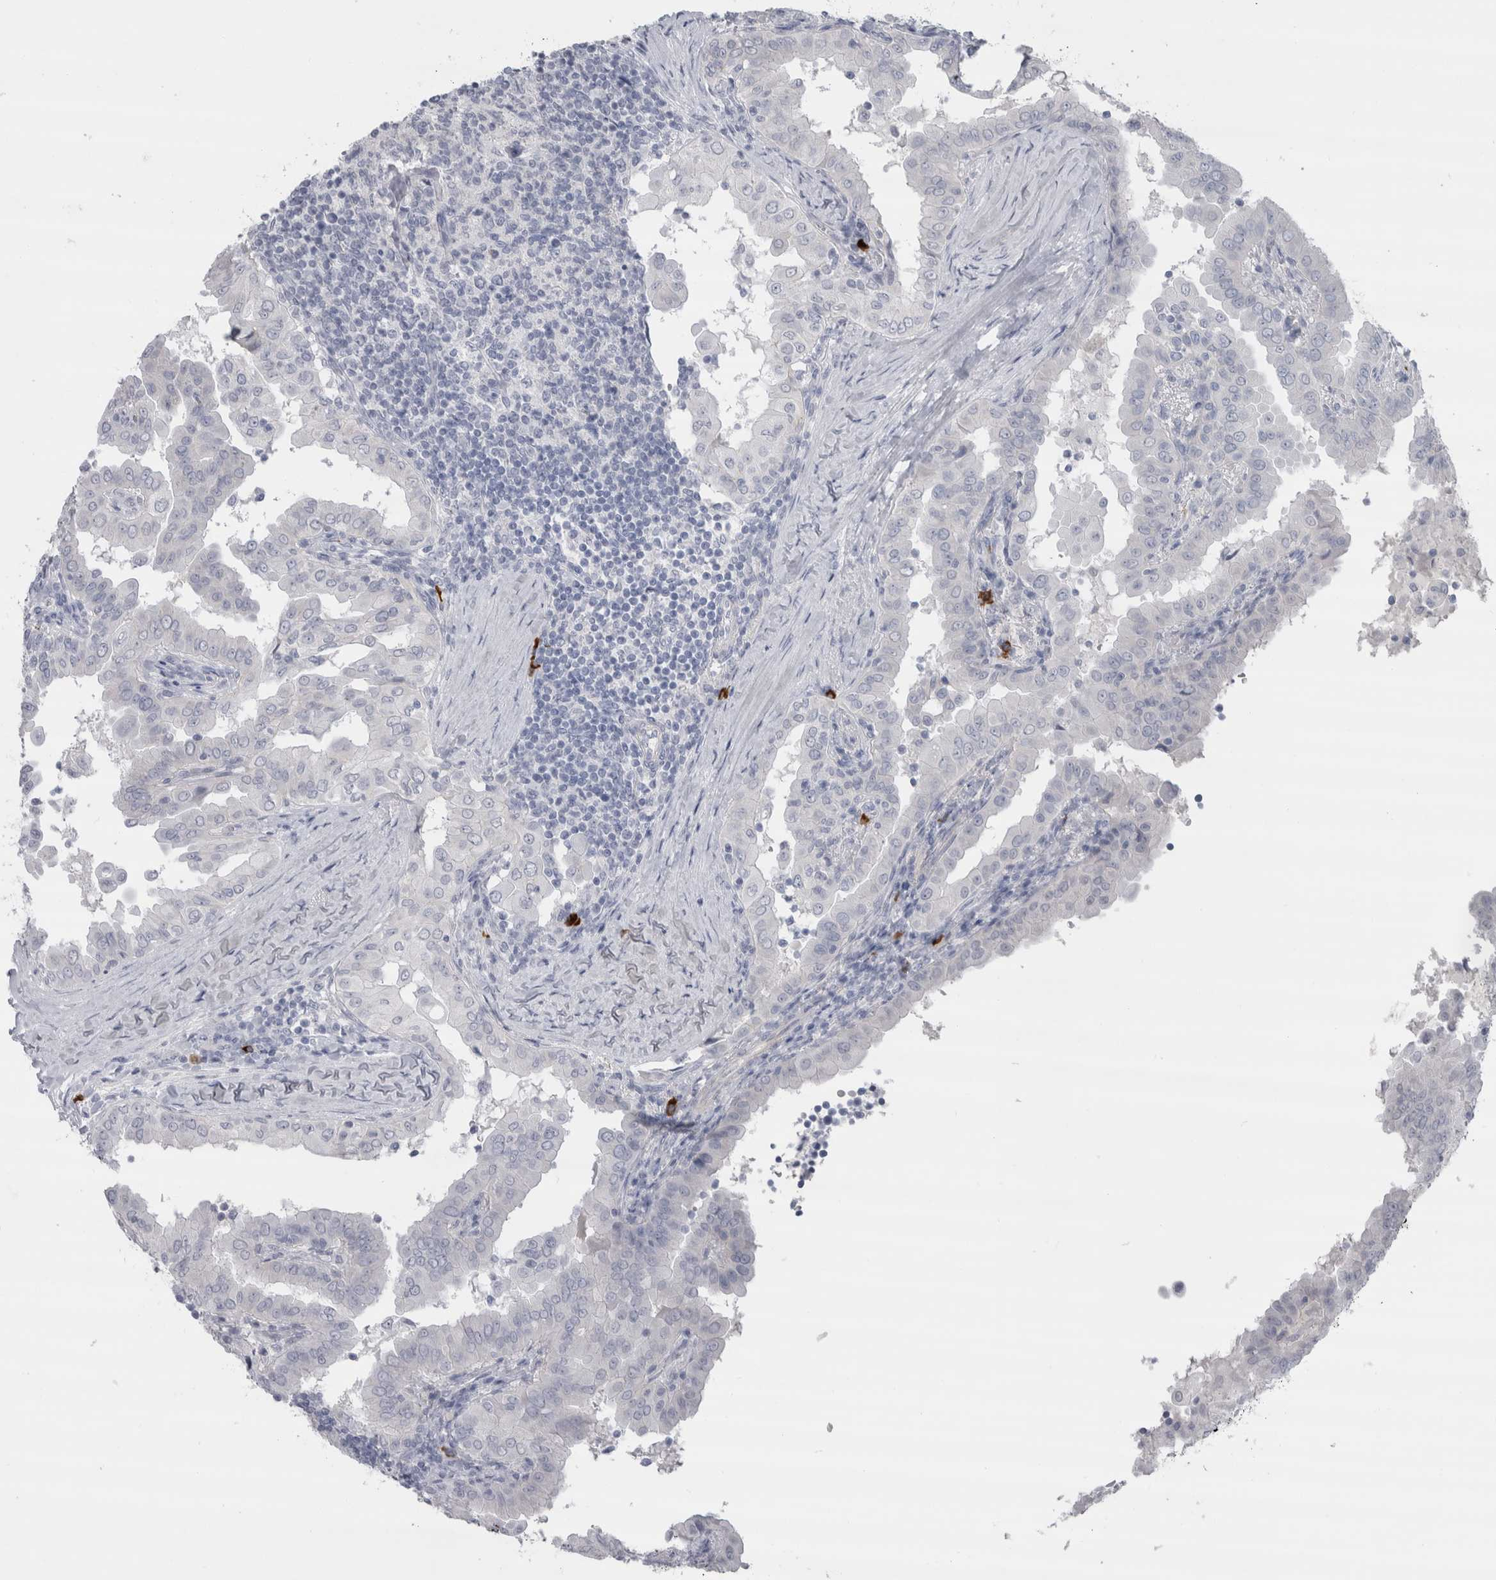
{"staining": {"intensity": "negative", "quantity": "none", "location": "none"}, "tissue": "thyroid cancer", "cell_type": "Tumor cells", "image_type": "cancer", "snomed": [{"axis": "morphology", "description": "Papillary adenocarcinoma, NOS"}, {"axis": "topography", "description": "Thyroid gland"}], "caption": "Tumor cells are negative for brown protein staining in thyroid cancer (papillary adenocarcinoma). (Brightfield microscopy of DAB immunohistochemistry (IHC) at high magnification).", "gene": "CDH17", "patient": {"sex": "male", "age": 33}}